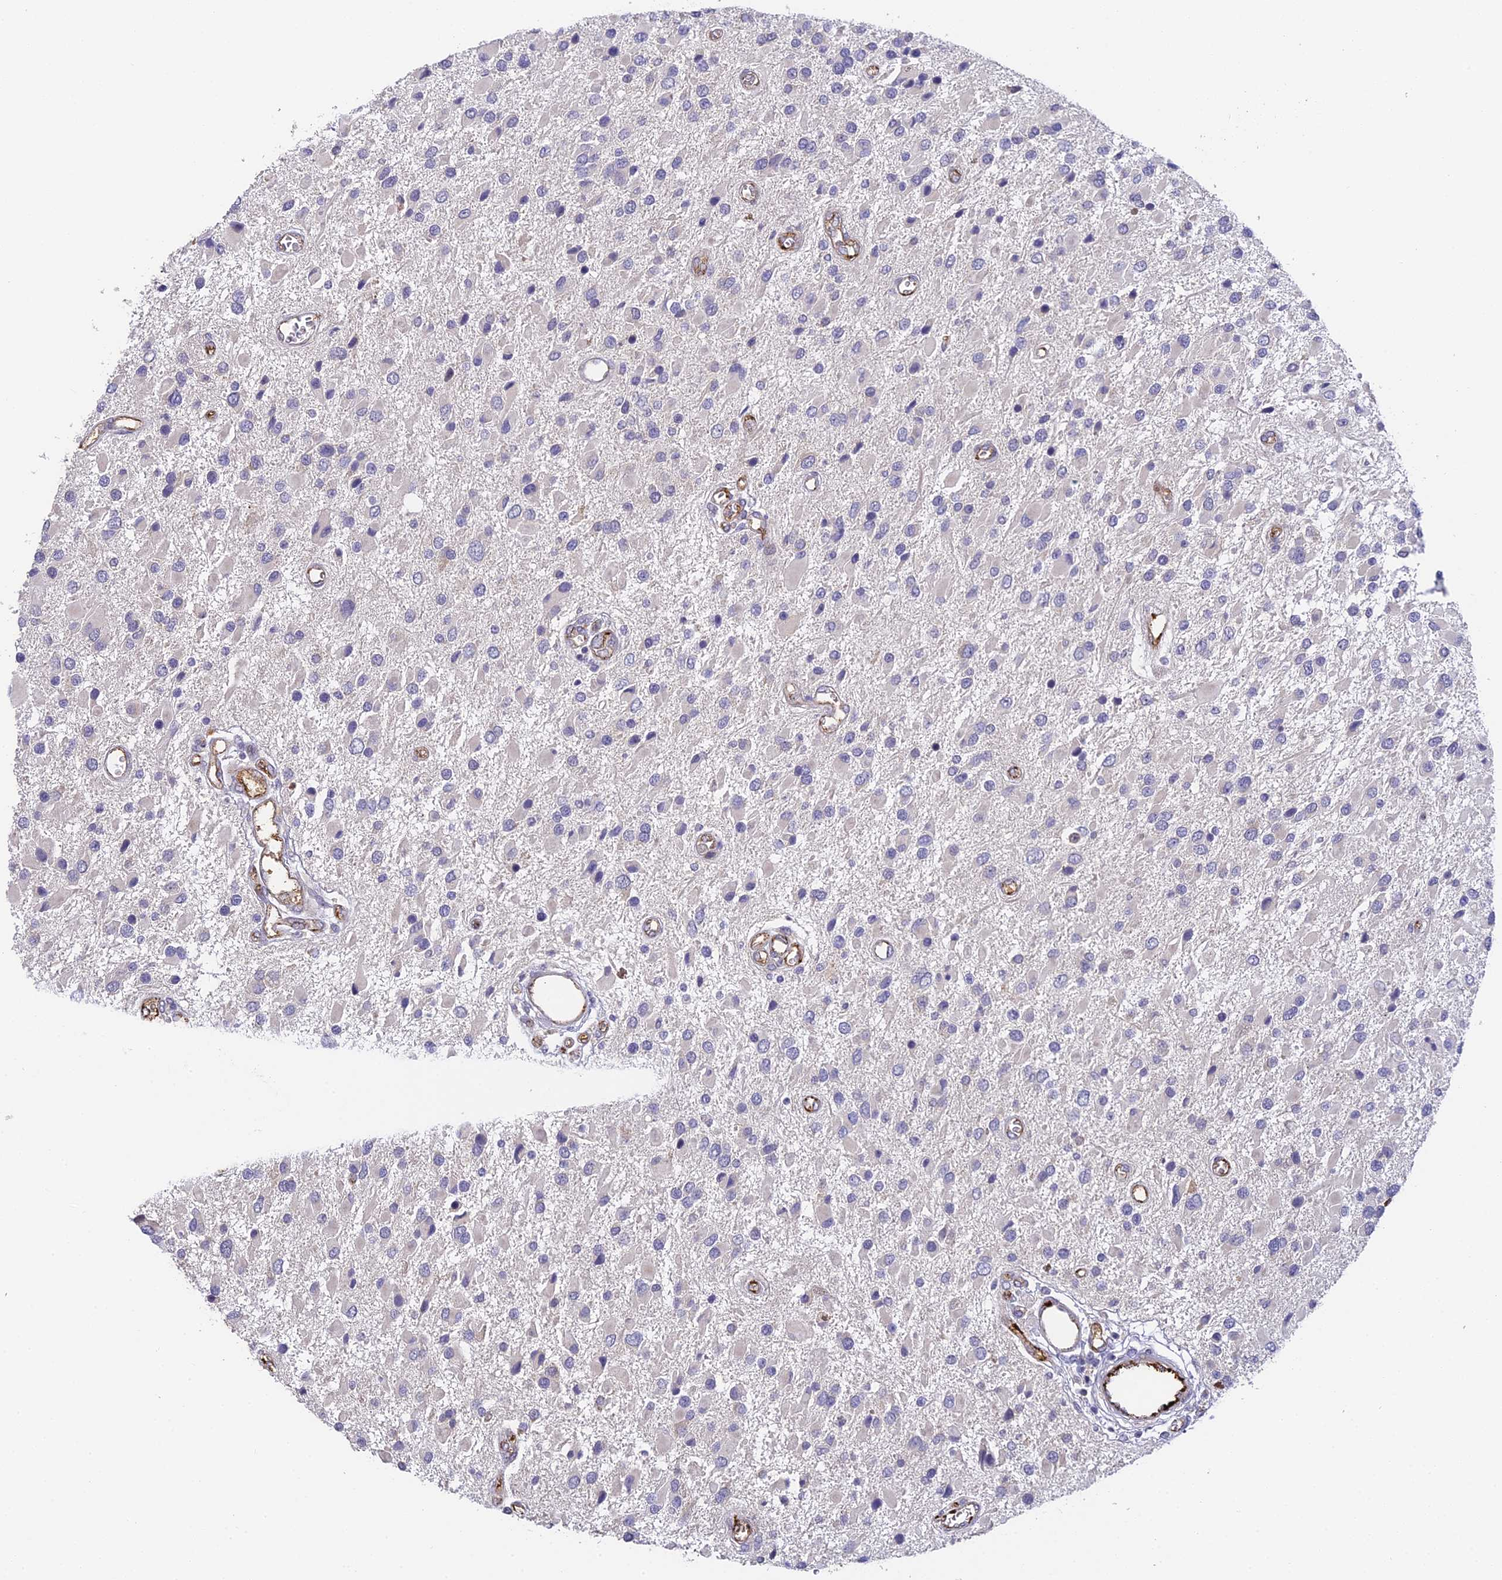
{"staining": {"intensity": "negative", "quantity": "none", "location": "none"}, "tissue": "glioma", "cell_type": "Tumor cells", "image_type": "cancer", "snomed": [{"axis": "morphology", "description": "Glioma, malignant, High grade"}, {"axis": "topography", "description": "Brain"}], "caption": "Malignant glioma (high-grade) was stained to show a protein in brown. There is no significant staining in tumor cells.", "gene": "DNAAF10", "patient": {"sex": "male", "age": 53}}